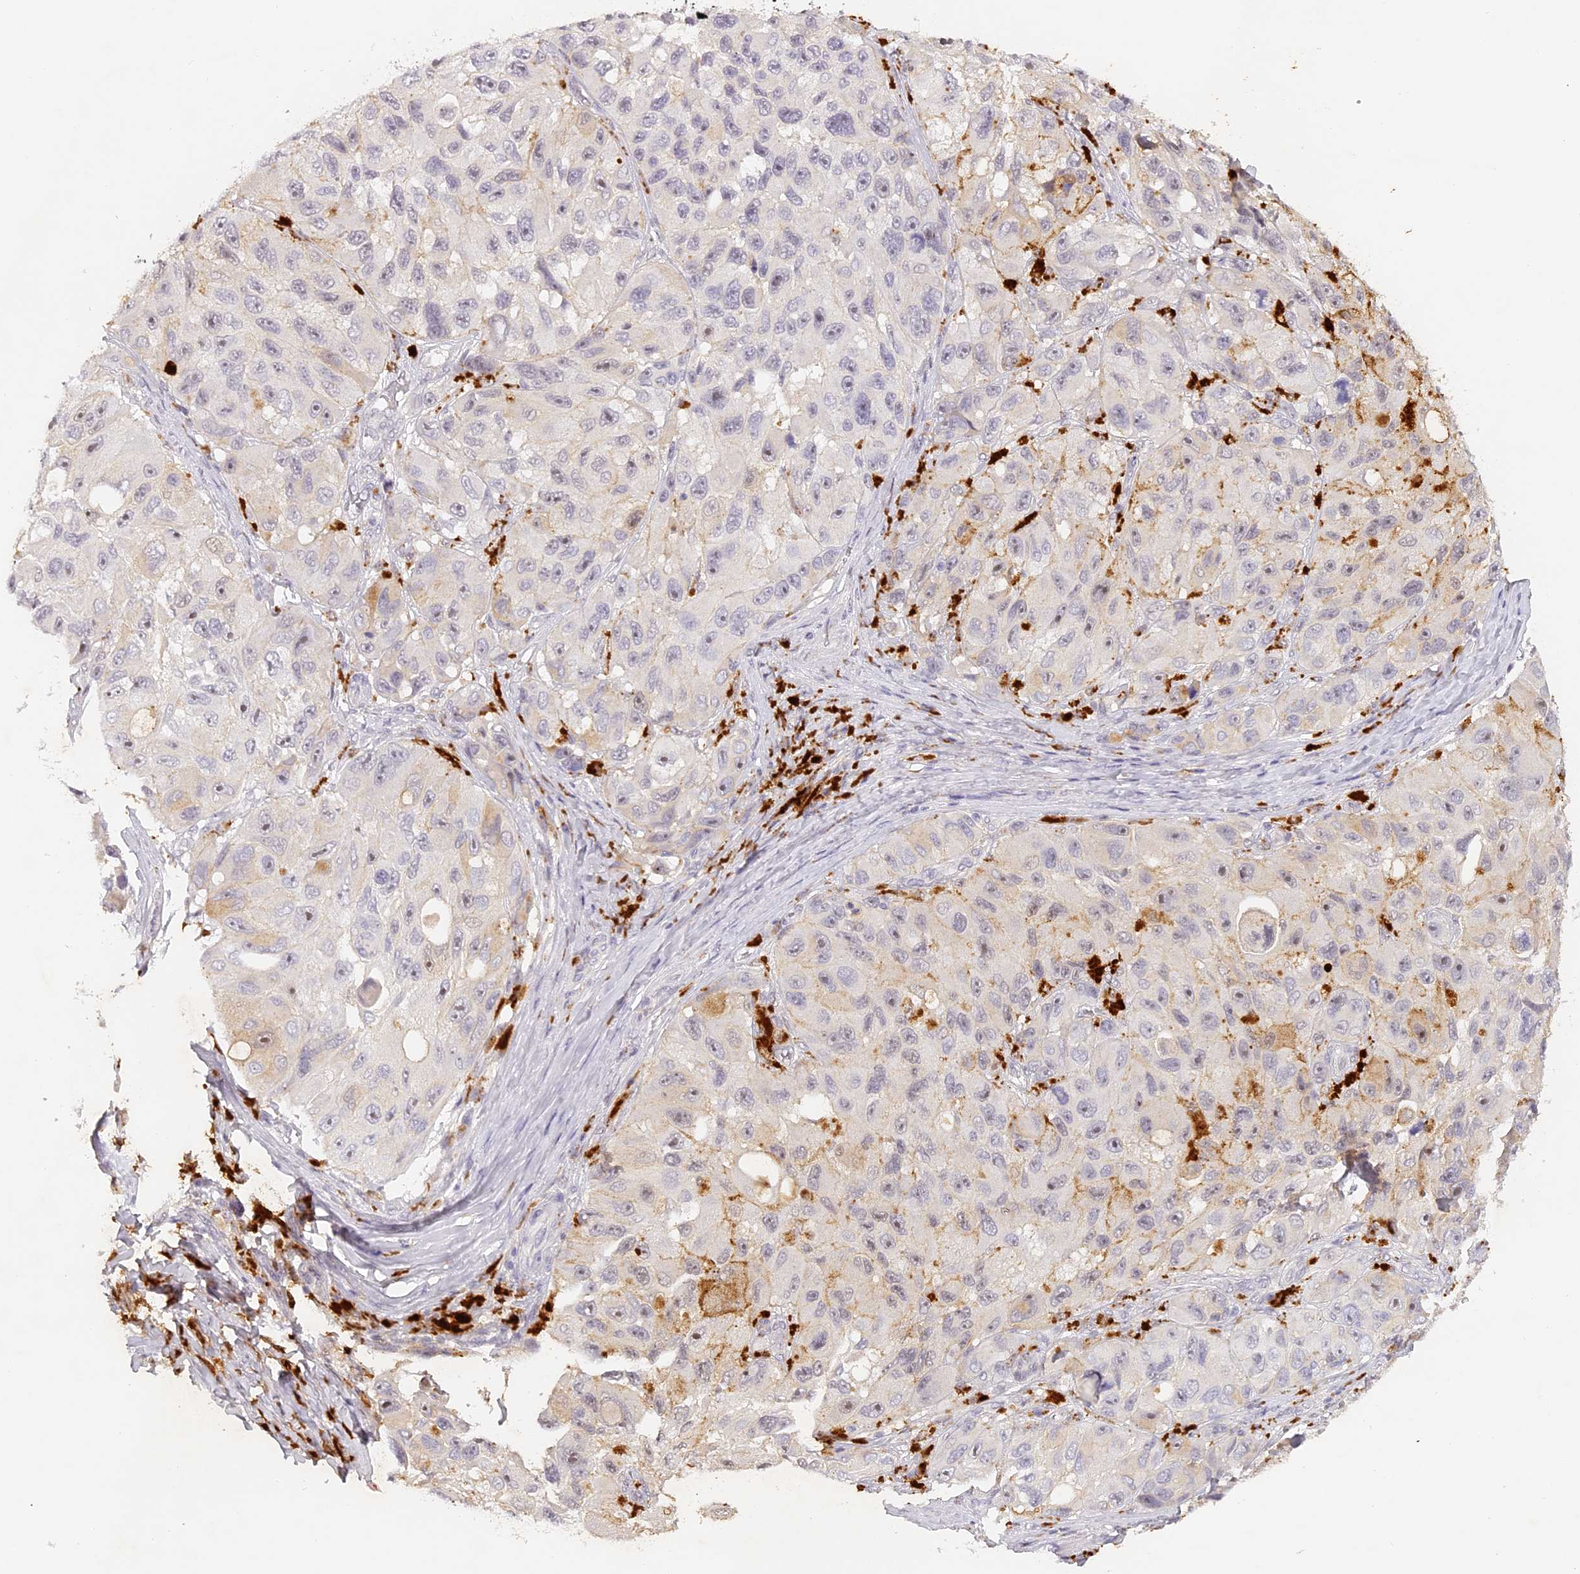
{"staining": {"intensity": "negative", "quantity": "none", "location": "none"}, "tissue": "melanoma", "cell_type": "Tumor cells", "image_type": "cancer", "snomed": [{"axis": "morphology", "description": "Malignant melanoma, NOS"}, {"axis": "topography", "description": "Skin"}], "caption": "Malignant melanoma was stained to show a protein in brown. There is no significant expression in tumor cells.", "gene": "ELL3", "patient": {"sex": "female", "age": 73}}